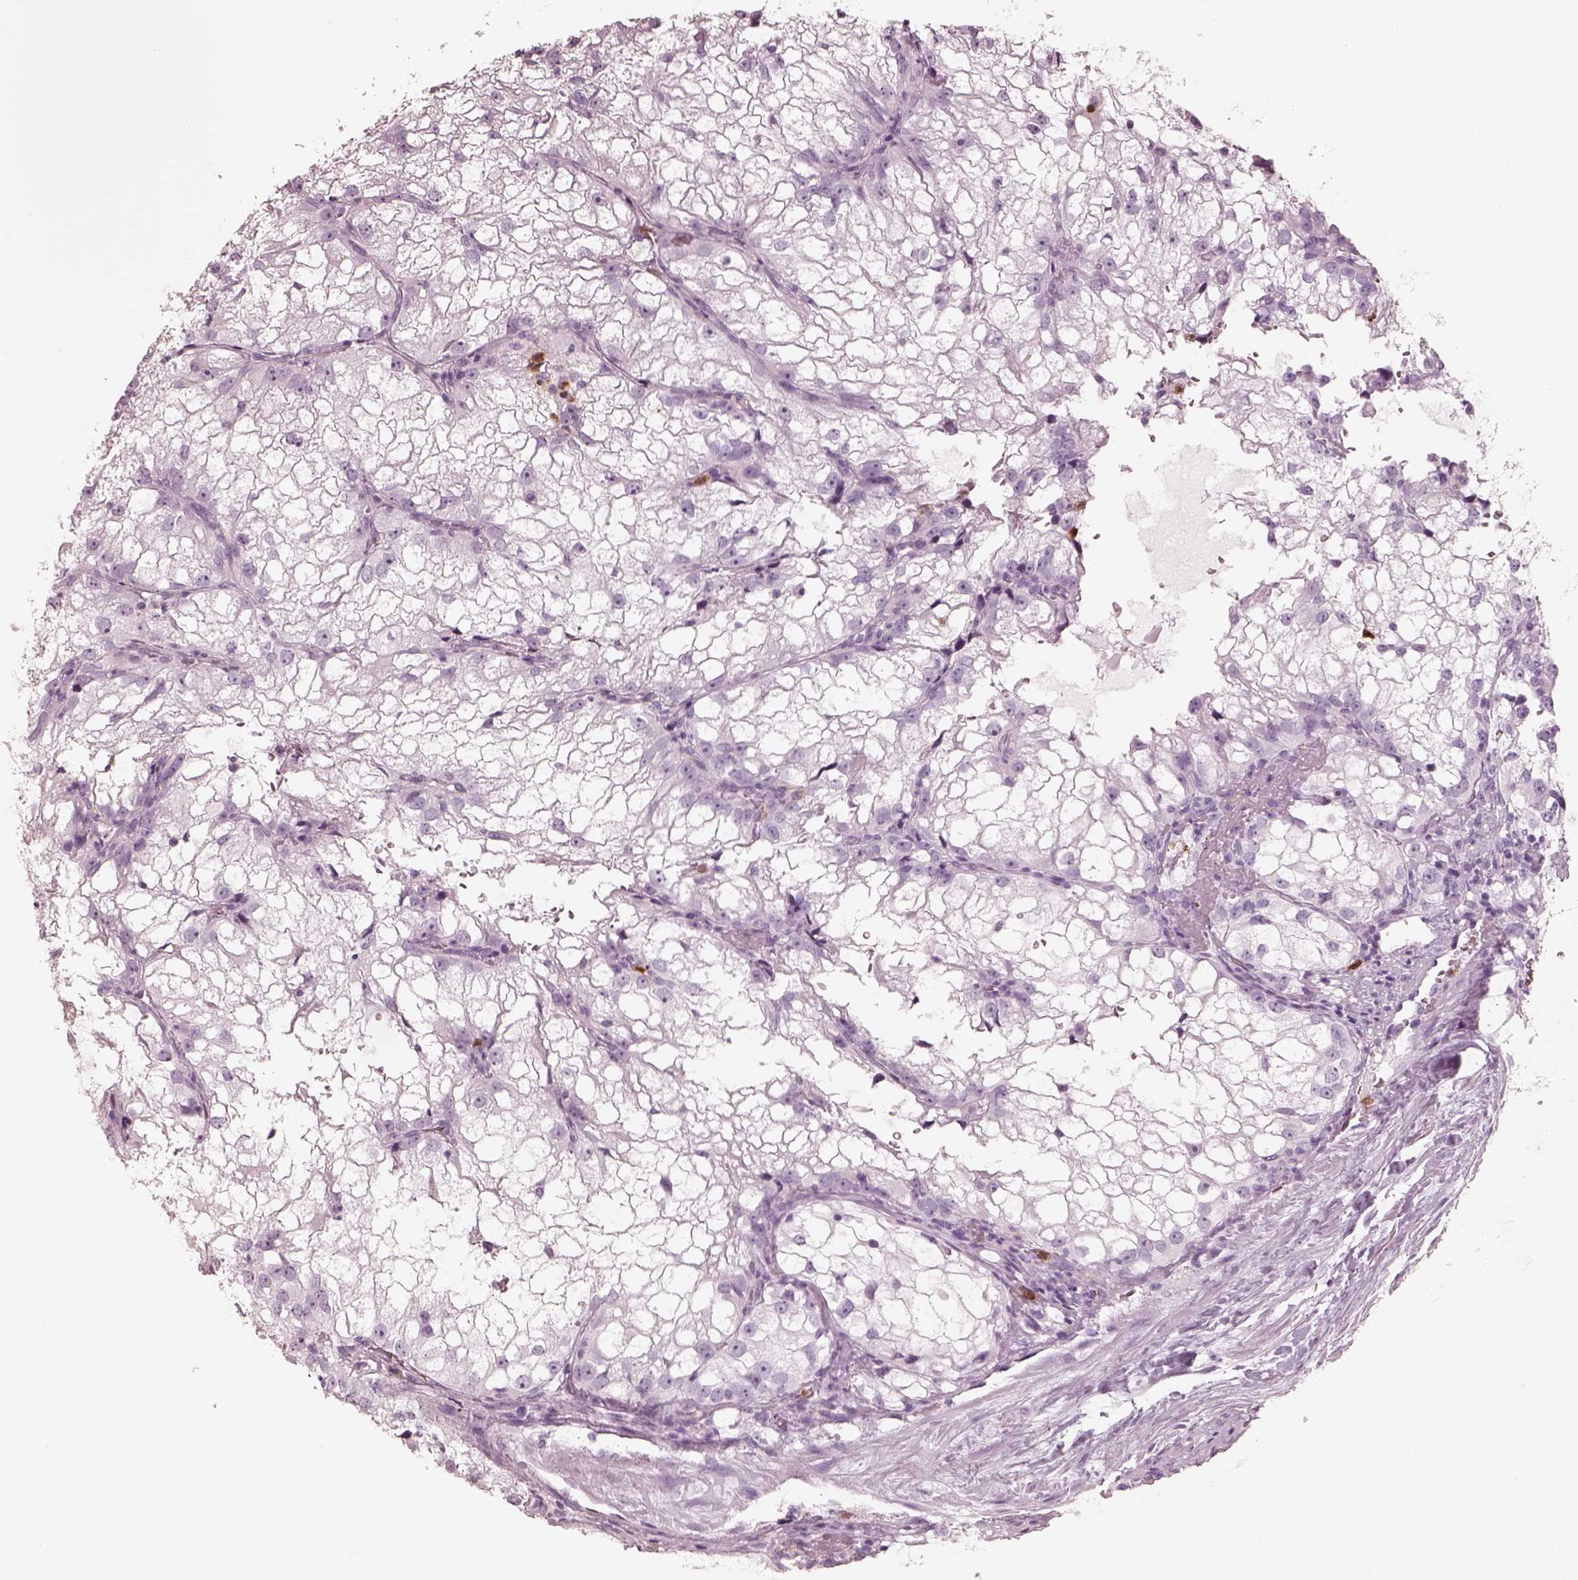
{"staining": {"intensity": "negative", "quantity": "none", "location": "none"}, "tissue": "renal cancer", "cell_type": "Tumor cells", "image_type": "cancer", "snomed": [{"axis": "morphology", "description": "Adenocarcinoma, NOS"}, {"axis": "topography", "description": "Kidney"}], "caption": "Immunohistochemistry (IHC) of human renal cancer displays no positivity in tumor cells.", "gene": "ELANE", "patient": {"sex": "male", "age": 59}}